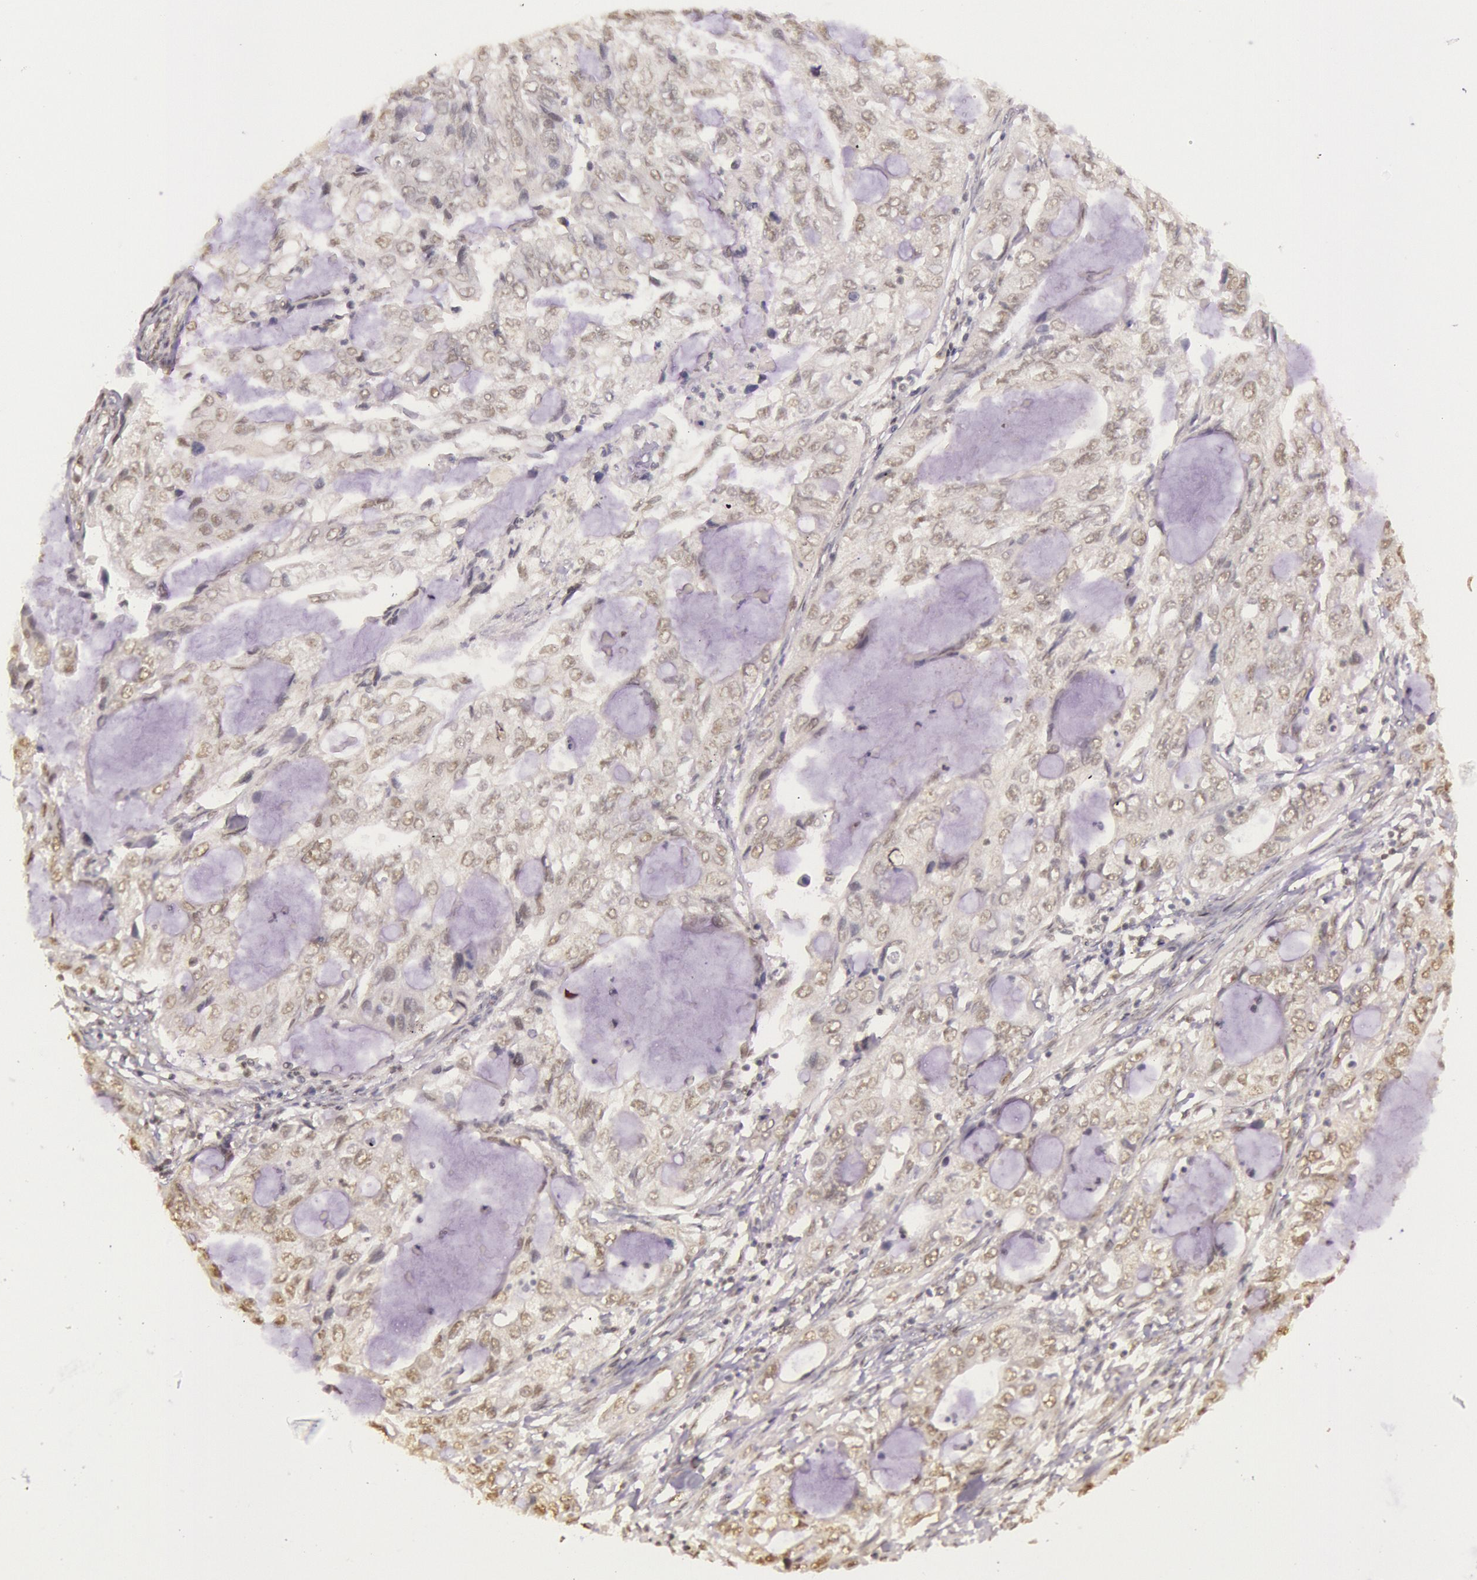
{"staining": {"intensity": "negative", "quantity": "none", "location": "none"}, "tissue": "stomach cancer", "cell_type": "Tumor cells", "image_type": "cancer", "snomed": [{"axis": "morphology", "description": "Adenocarcinoma, NOS"}, {"axis": "topography", "description": "Stomach, upper"}], "caption": "DAB immunohistochemical staining of stomach cancer displays no significant positivity in tumor cells.", "gene": "RTL10", "patient": {"sex": "female", "age": 52}}